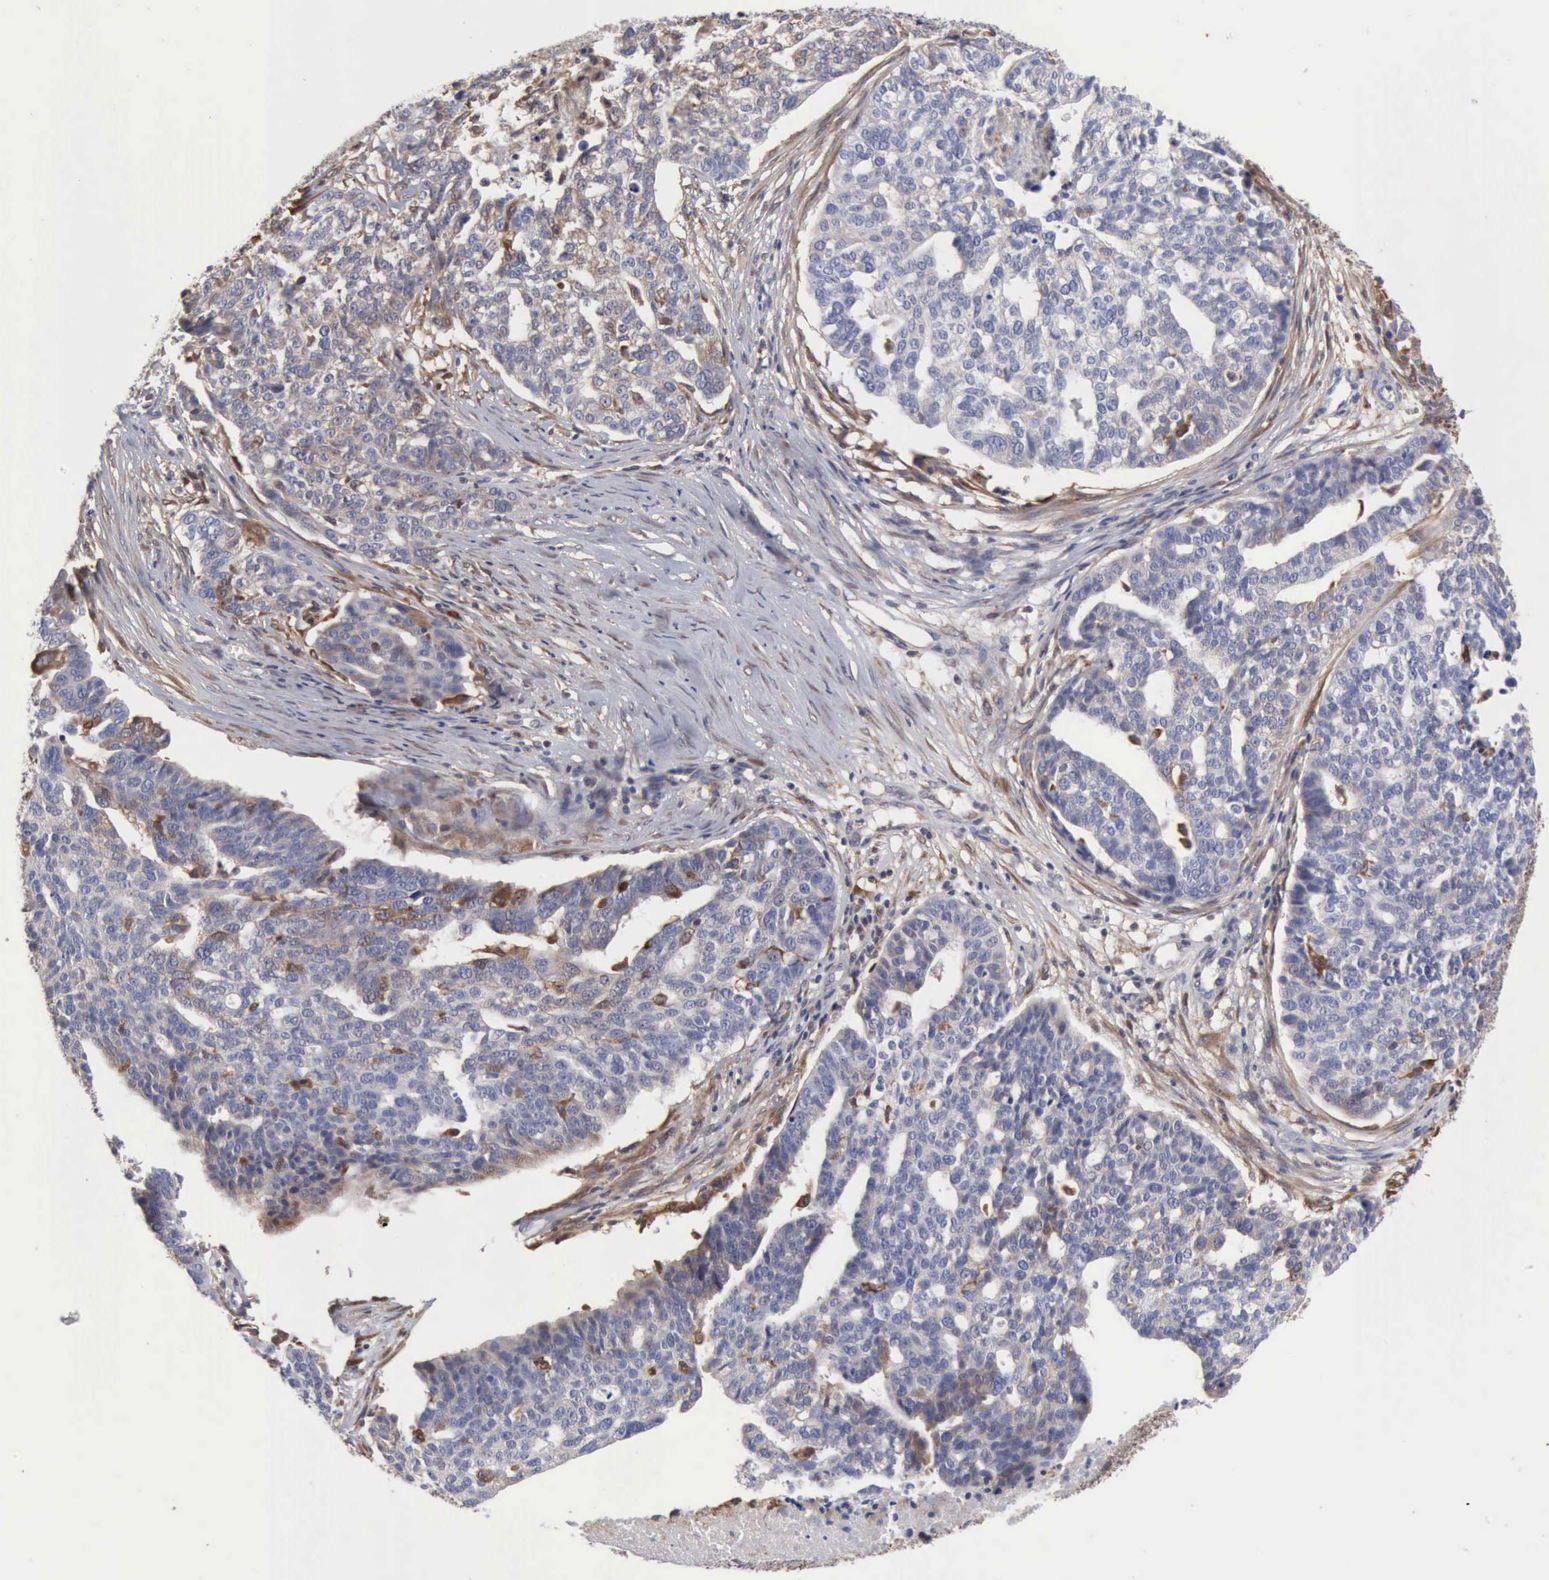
{"staining": {"intensity": "weak", "quantity": "25%-75%", "location": "cytoplasmic/membranous"}, "tissue": "ovarian cancer", "cell_type": "Tumor cells", "image_type": "cancer", "snomed": [{"axis": "morphology", "description": "Cystadenocarcinoma, serous, NOS"}, {"axis": "topography", "description": "Ovary"}], "caption": "The histopathology image shows immunohistochemical staining of serous cystadenocarcinoma (ovarian). There is weak cytoplasmic/membranous expression is seen in about 25%-75% of tumor cells.", "gene": "APOL2", "patient": {"sex": "female", "age": 59}}